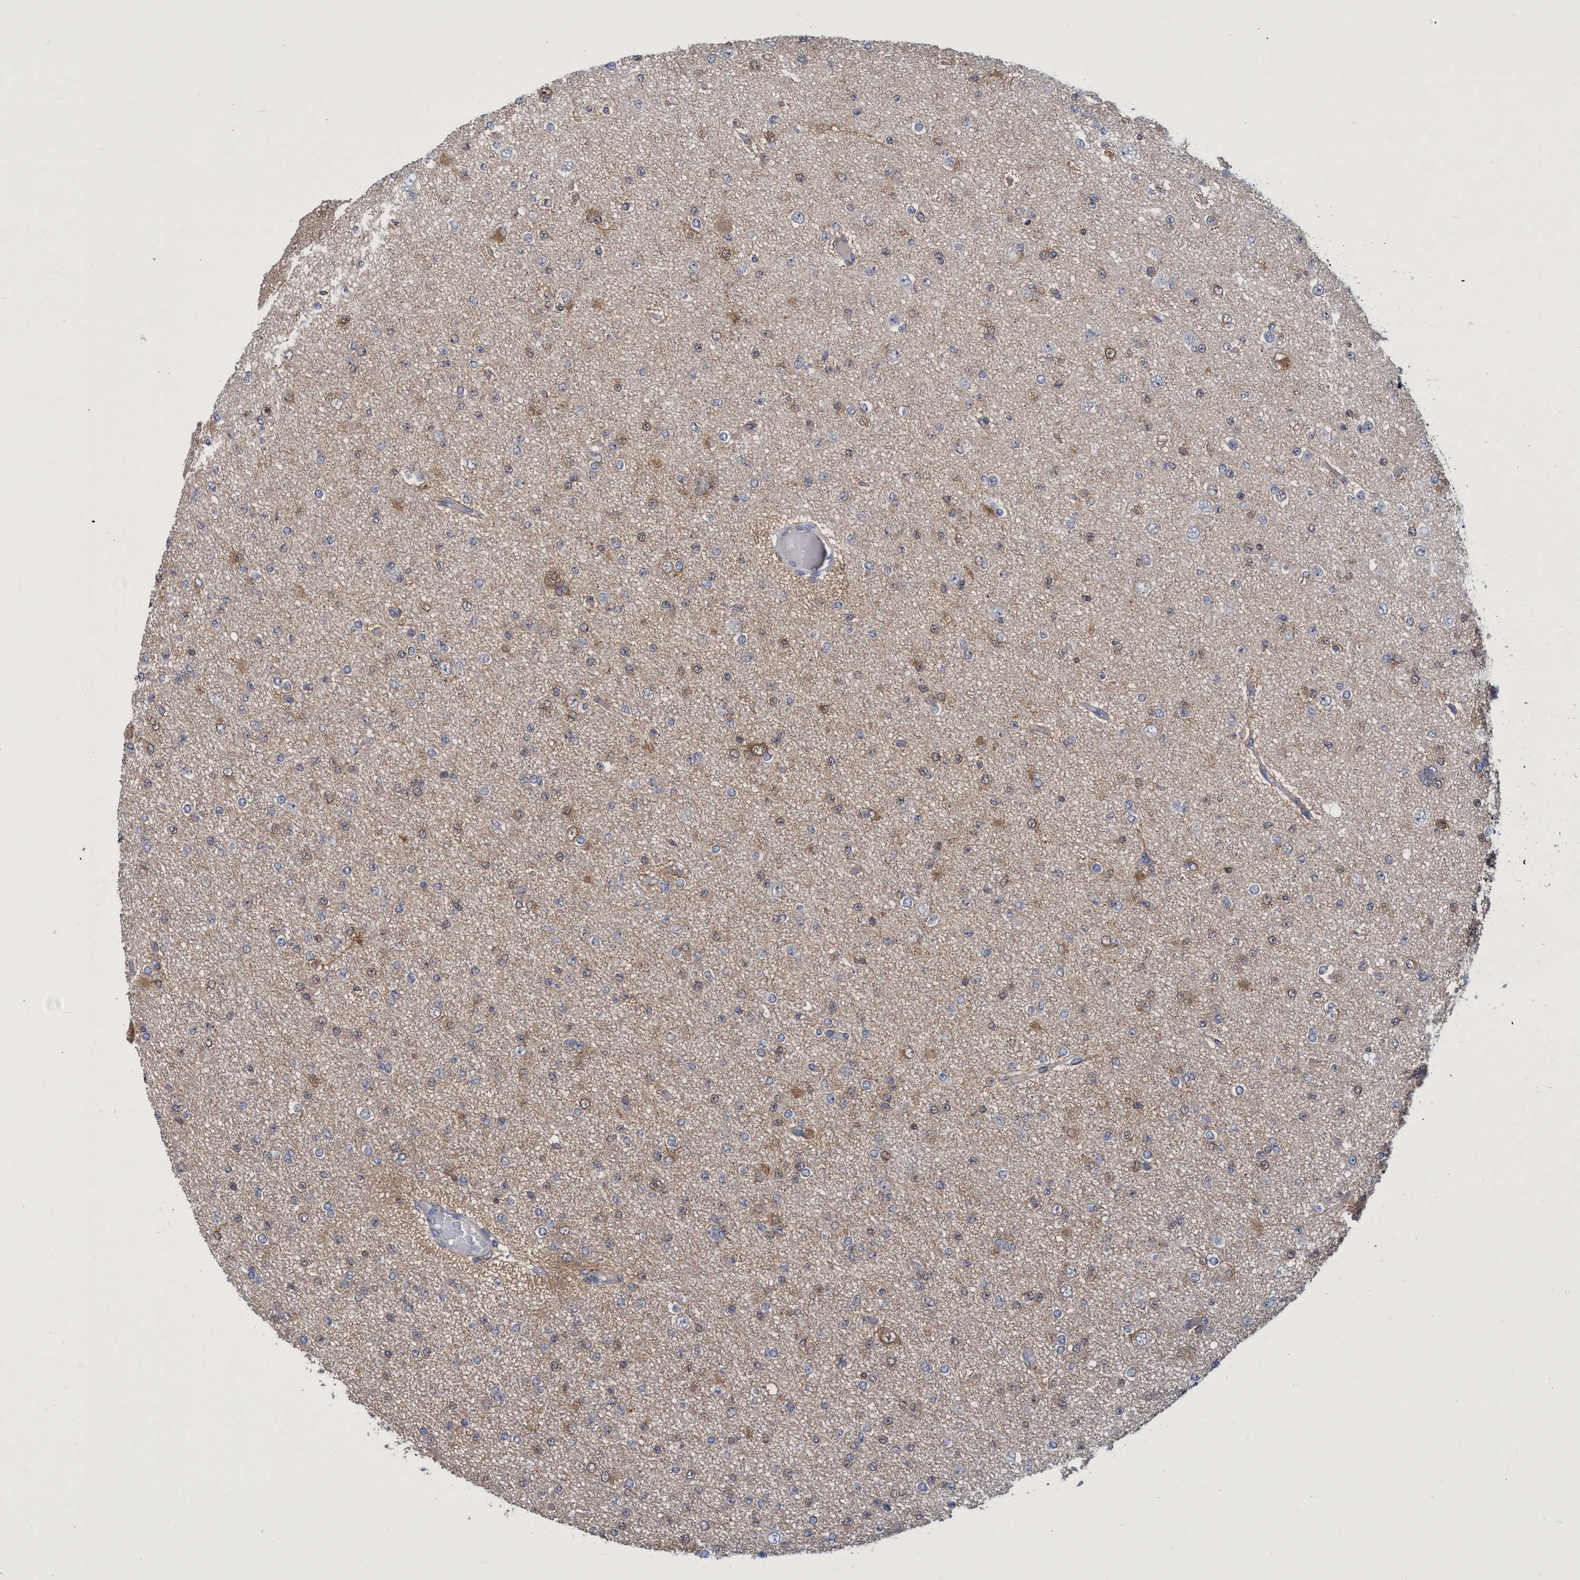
{"staining": {"intensity": "weak", "quantity": "<25%", "location": "cytoplasmic/membranous"}, "tissue": "glioma", "cell_type": "Tumor cells", "image_type": "cancer", "snomed": [{"axis": "morphology", "description": "Glioma, malignant, Low grade"}, {"axis": "topography", "description": "Brain"}], "caption": "Immunohistochemical staining of human glioma exhibits no significant positivity in tumor cells.", "gene": "PNPO", "patient": {"sex": "female", "age": 22}}